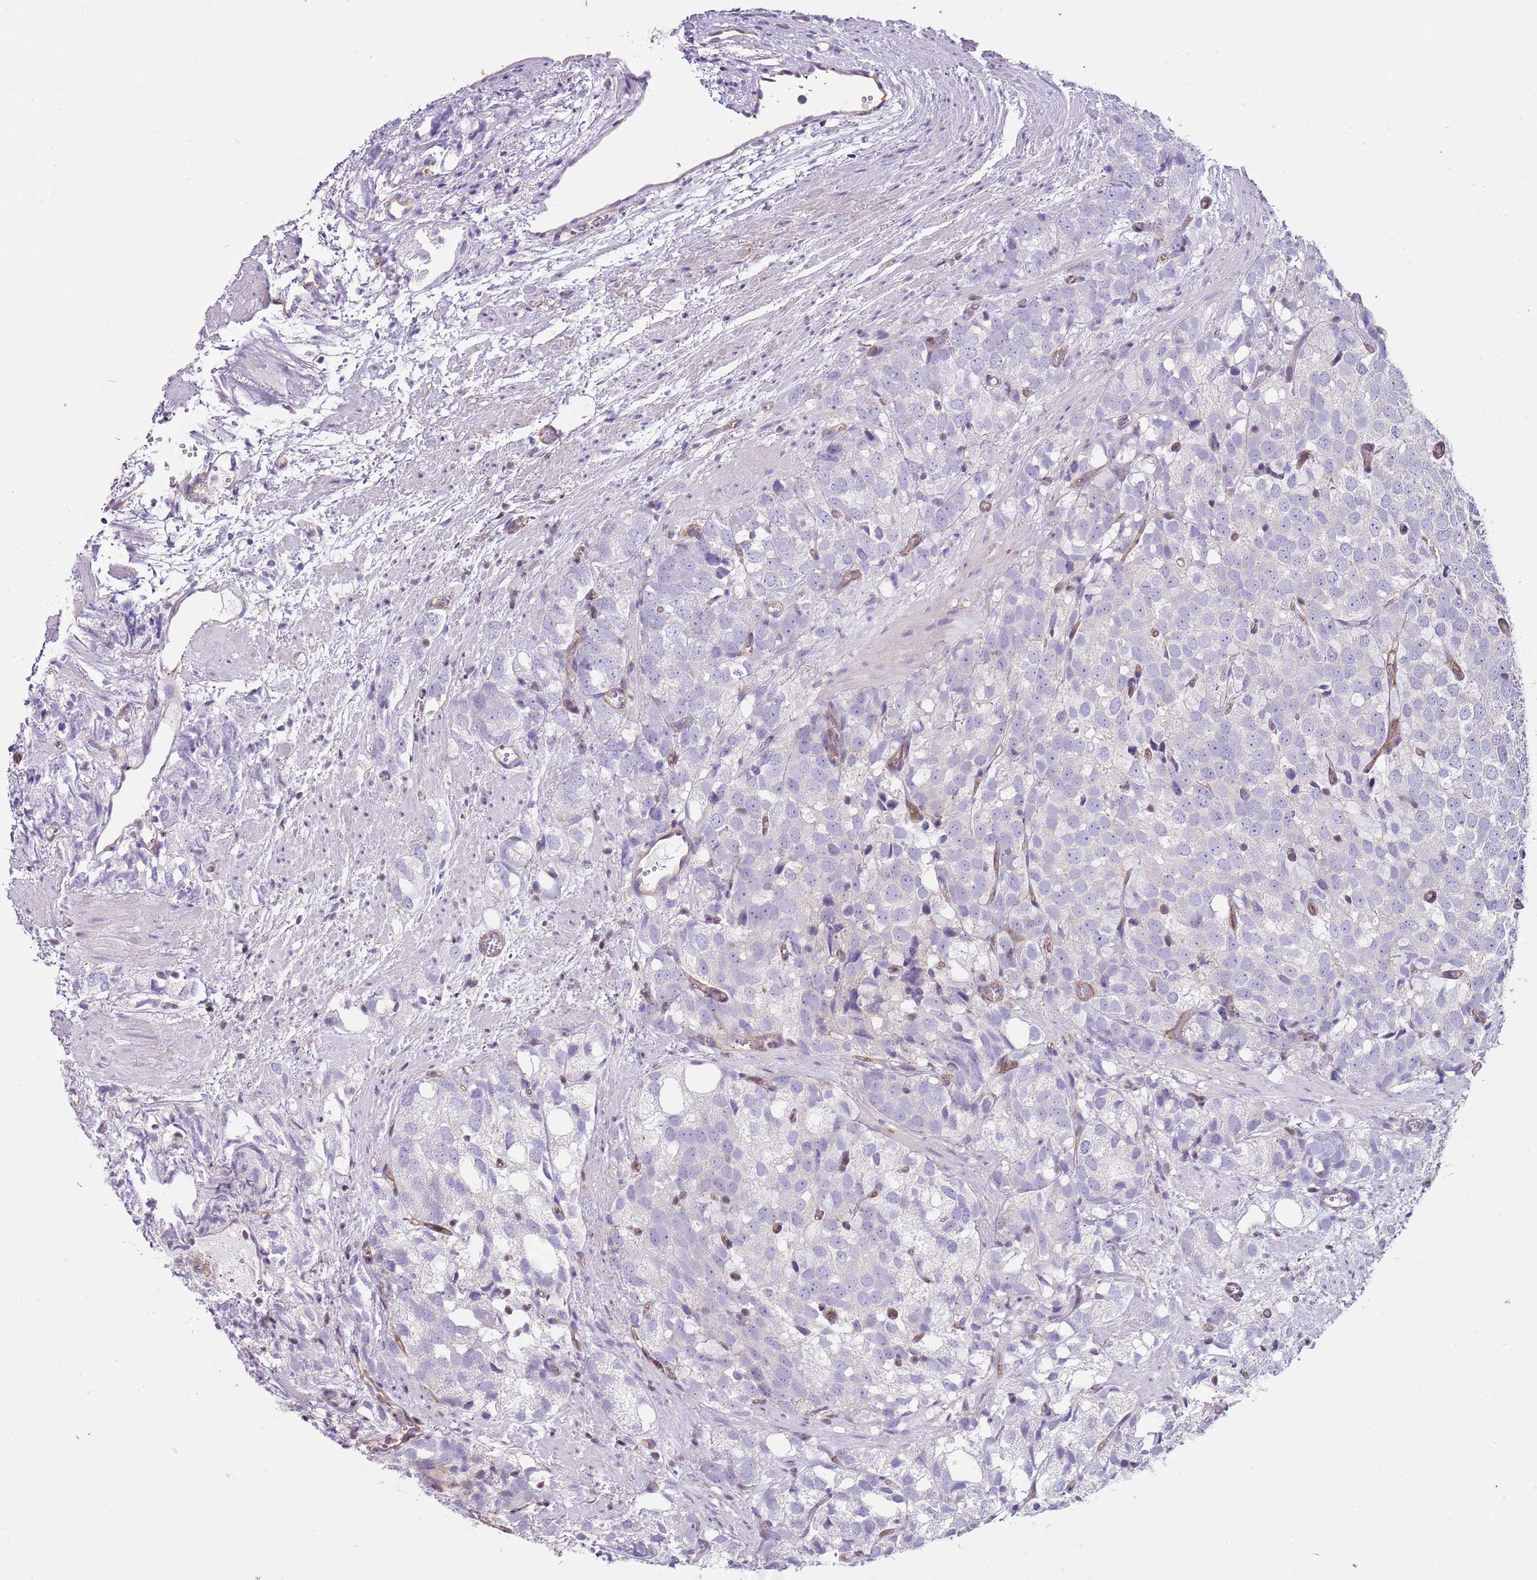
{"staining": {"intensity": "negative", "quantity": "none", "location": "none"}, "tissue": "prostate cancer", "cell_type": "Tumor cells", "image_type": "cancer", "snomed": [{"axis": "morphology", "description": "Adenocarcinoma, High grade"}, {"axis": "topography", "description": "Prostate"}], "caption": "The IHC image has no significant expression in tumor cells of prostate high-grade adenocarcinoma tissue.", "gene": "GNAI3", "patient": {"sex": "male", "age": 82}}